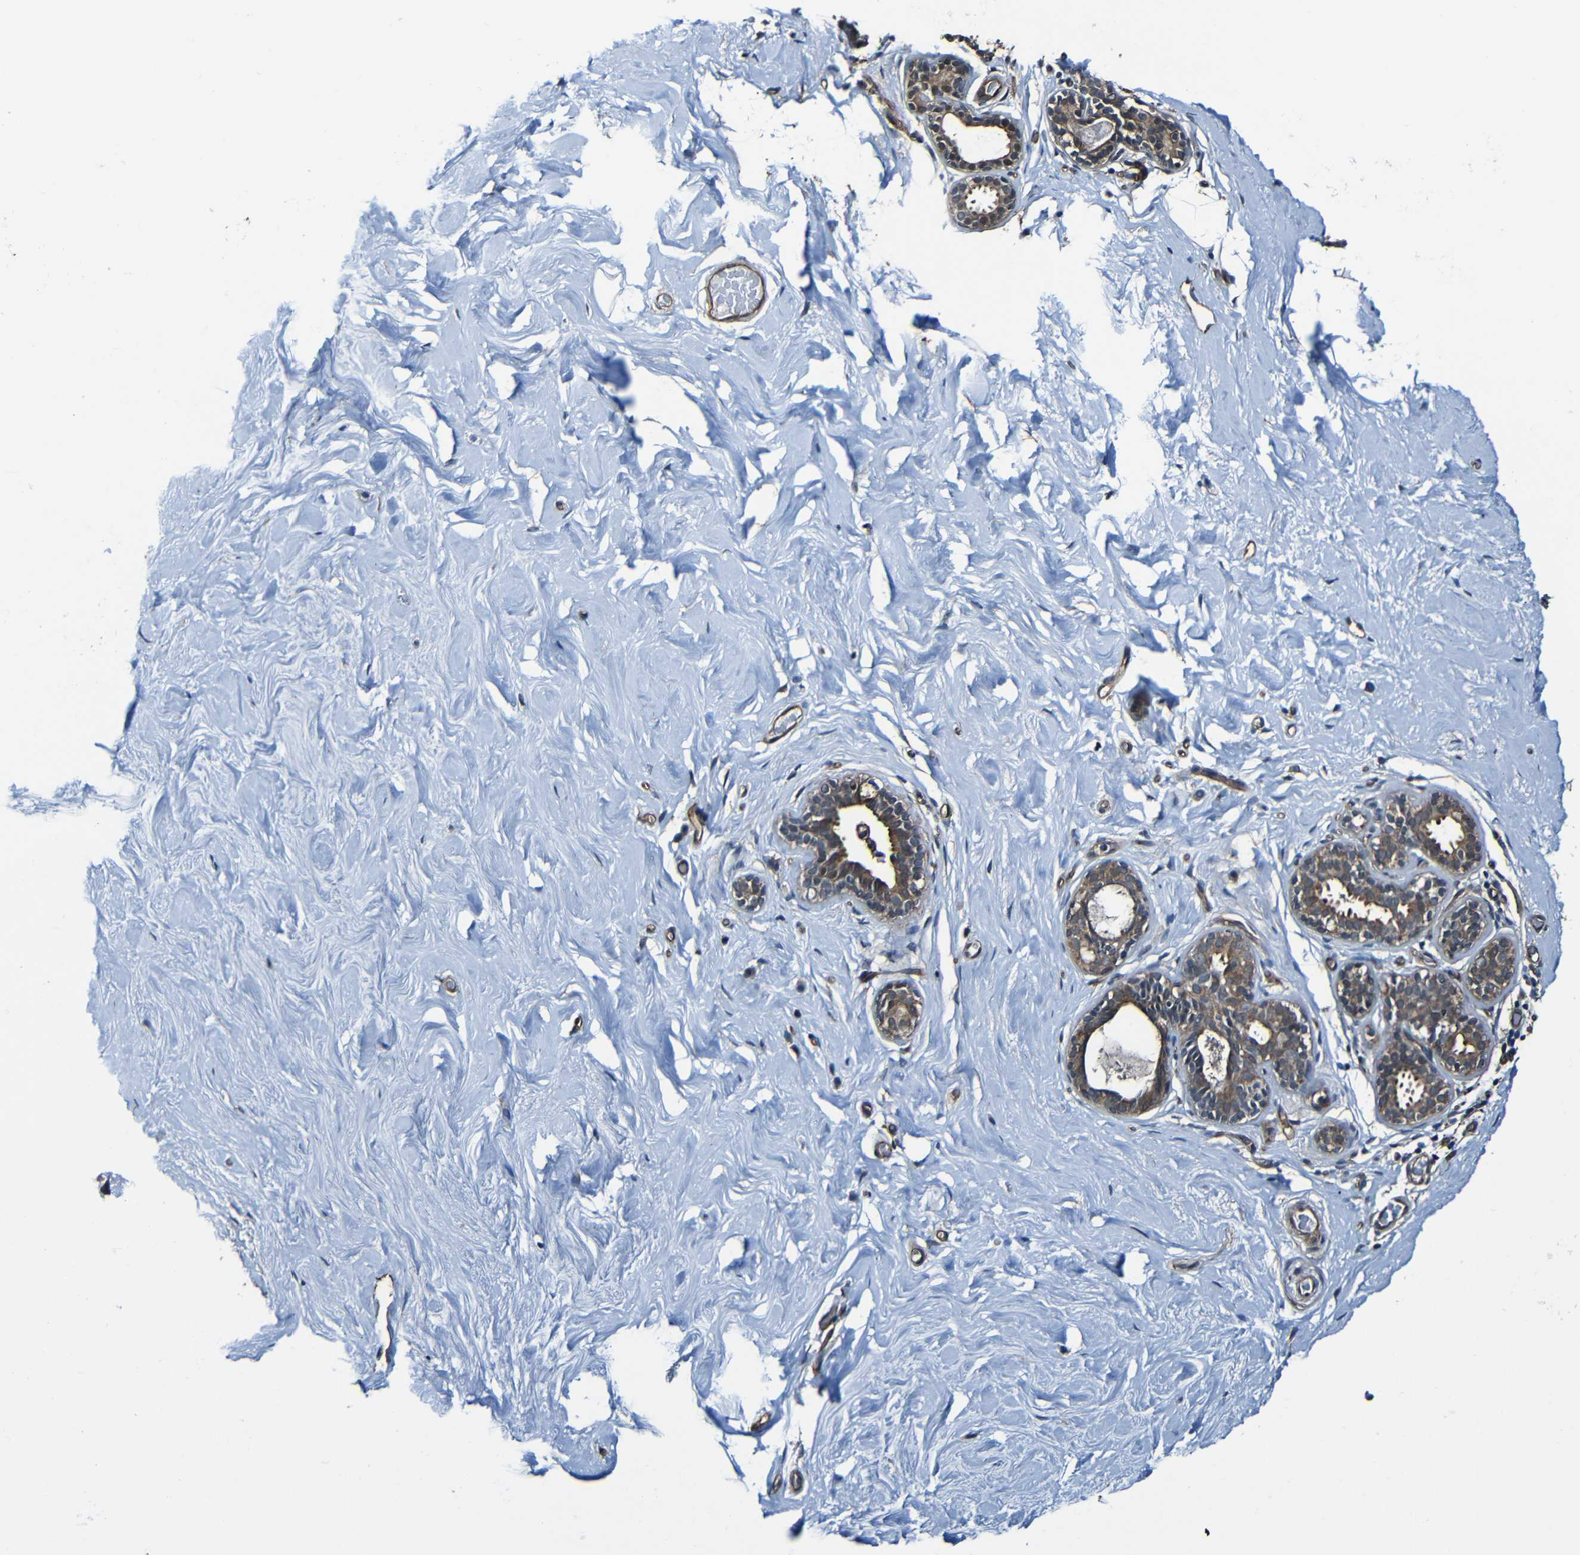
{"staining": {"intensity": "negative", "quantity": "none", "location": "none"}, "tissue": "breast", "cell_type": "Adipocytes", "image_type": "normal", "snomed": [{"axis": "morphology", "description": "Normal tissue, NOS"}, {"axis": "topography", "description": "Breast"}], "caption": "Protein analysis of normal breast exhibits no significant staining in adipocytes. (Immunohistochemistry (ihc), brightfield microscopy, high magnification).", "gene": "LGR5", "patient": {"sex": "female", "age": 75}}